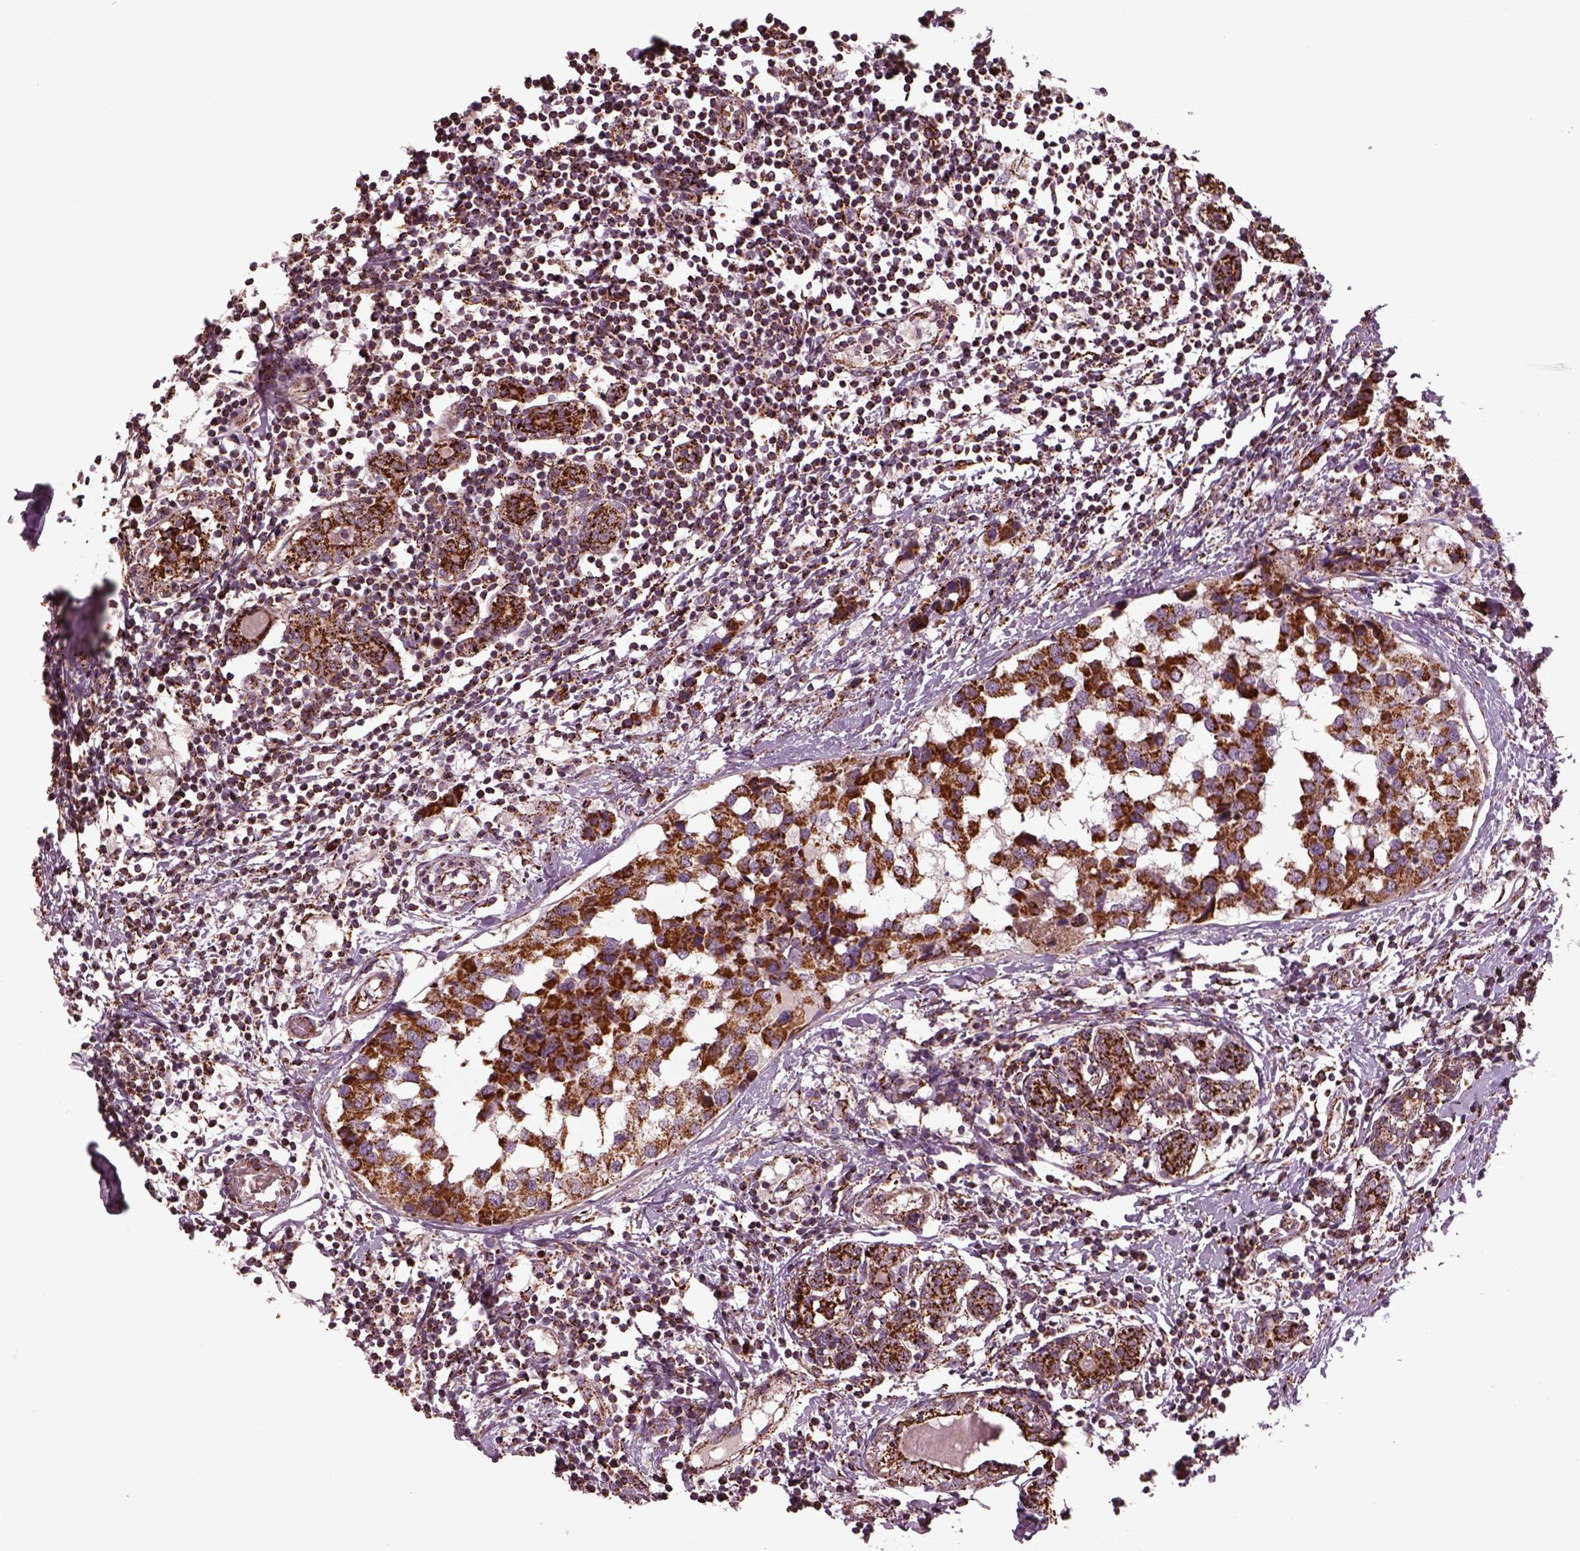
{"staining": {"intensity": "moderate", "quantity": ">75%", "location": "cytoplasmic/membranous"}, "tissue": "breast cancer", "cell_type": "Tumor cells", "image_type": "cancer", "snomed": [{"axis": "morphology", "description": "Lobular carcinoma"}, {"axis": "topography", "description": "Breast"}], "caption": "This photomicrograph shows immunohistochemistry staining of breast cancer, with medium moderate cytoplasmic/membranous expression in about >75% of tumor cells.", "gene": "TMEM254", "patient": {"sex": "female", "age": 59}}